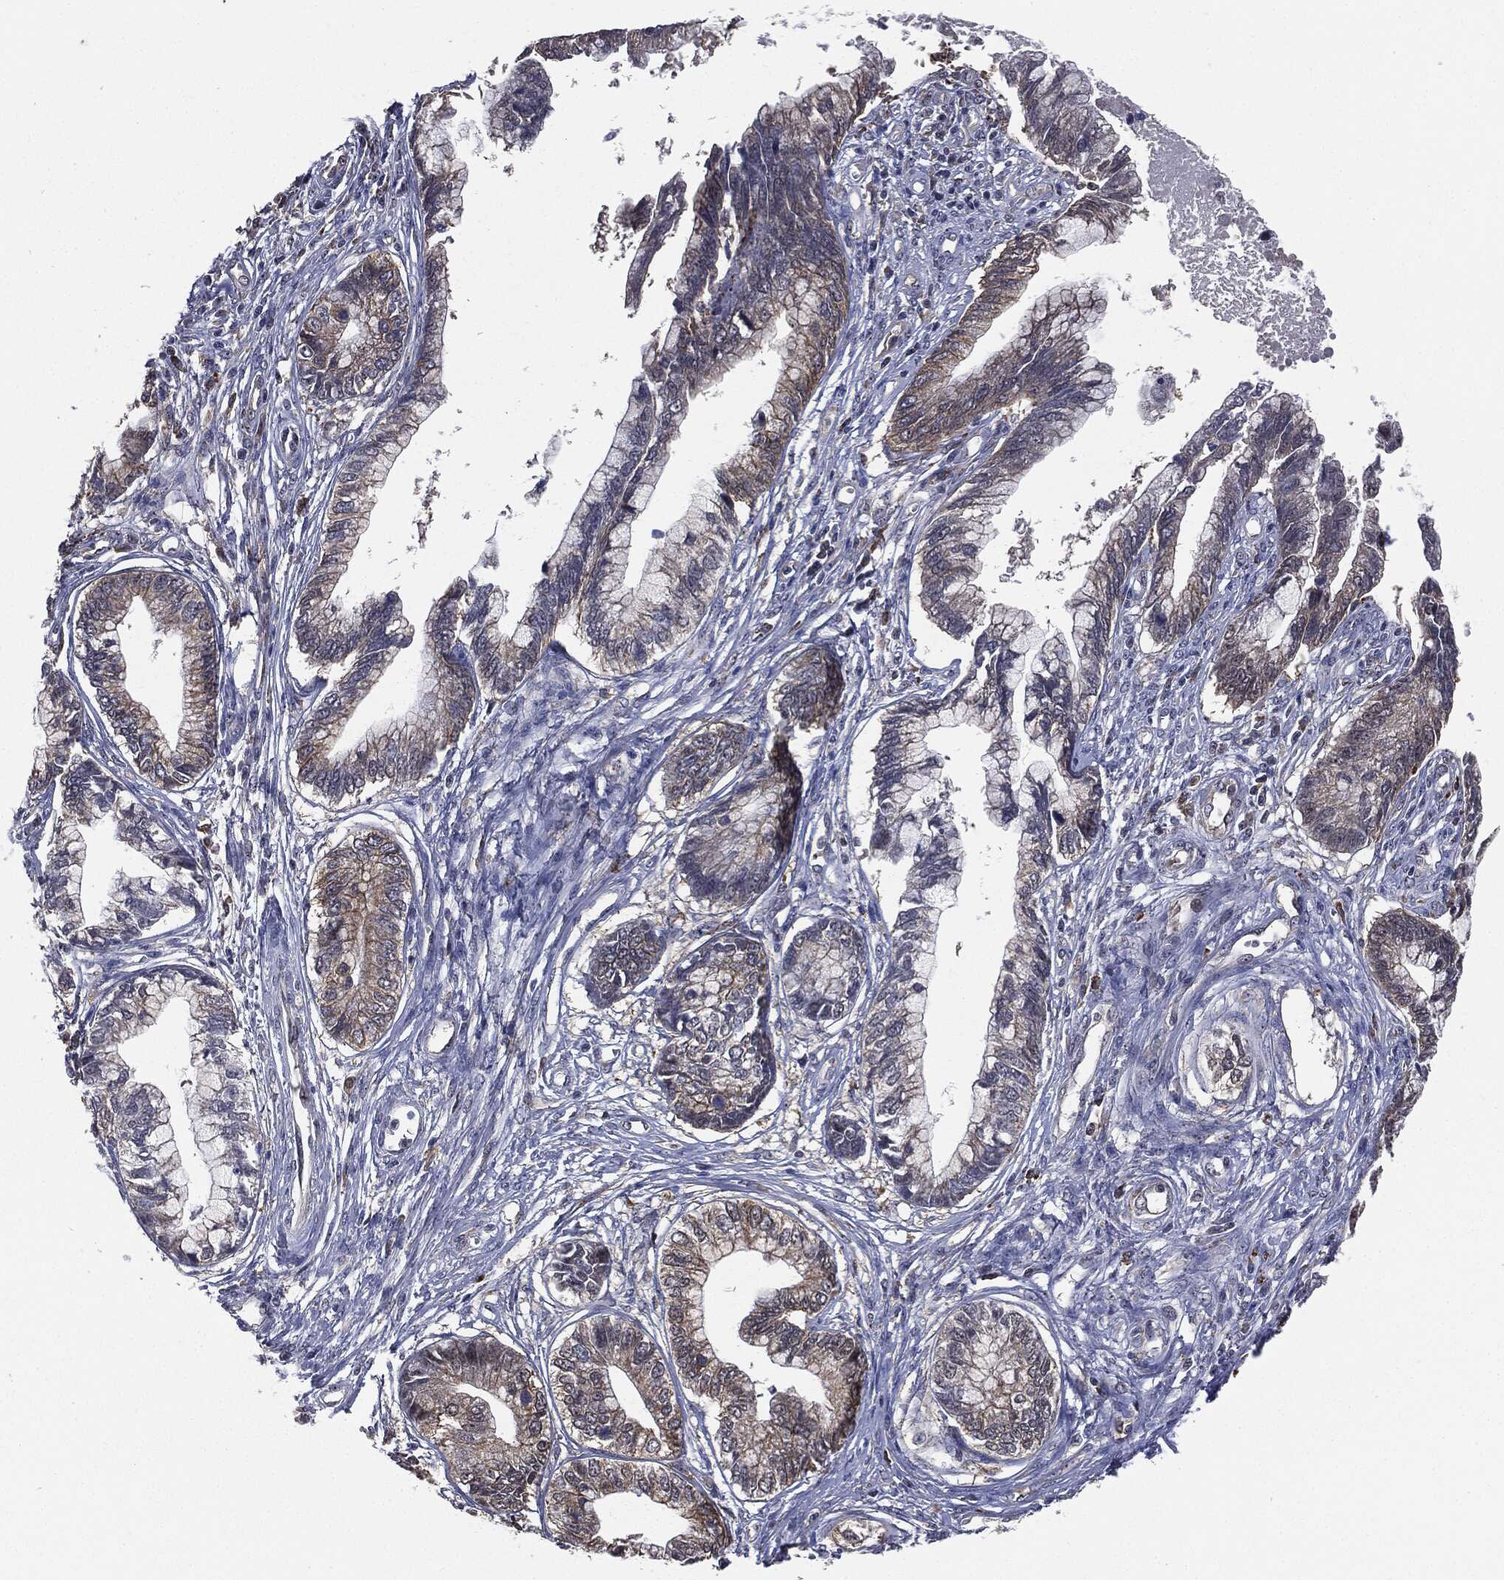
{"staining": {"intensity": "moderate", "quantity": "<25%", "location": "cytoplasmic/membranous"}, "tissue": "cervical cancer", "cell_type": "Tumor cells", "image_type": "cancer", "snomed": [{"axis": "morphology", "description": "Adenocarcinoma, NOS"}, {"axis": "topography", "description": "Cervix"}], "caption": "The micrograph demonstrates a brown stain indicating the presence of a protein in the cytoplasmic/membranous of tumor cells in adenocarcinoma (cervical).", "gene": "TRMT1L", "patient": {"sex": "female", "age": 44}}